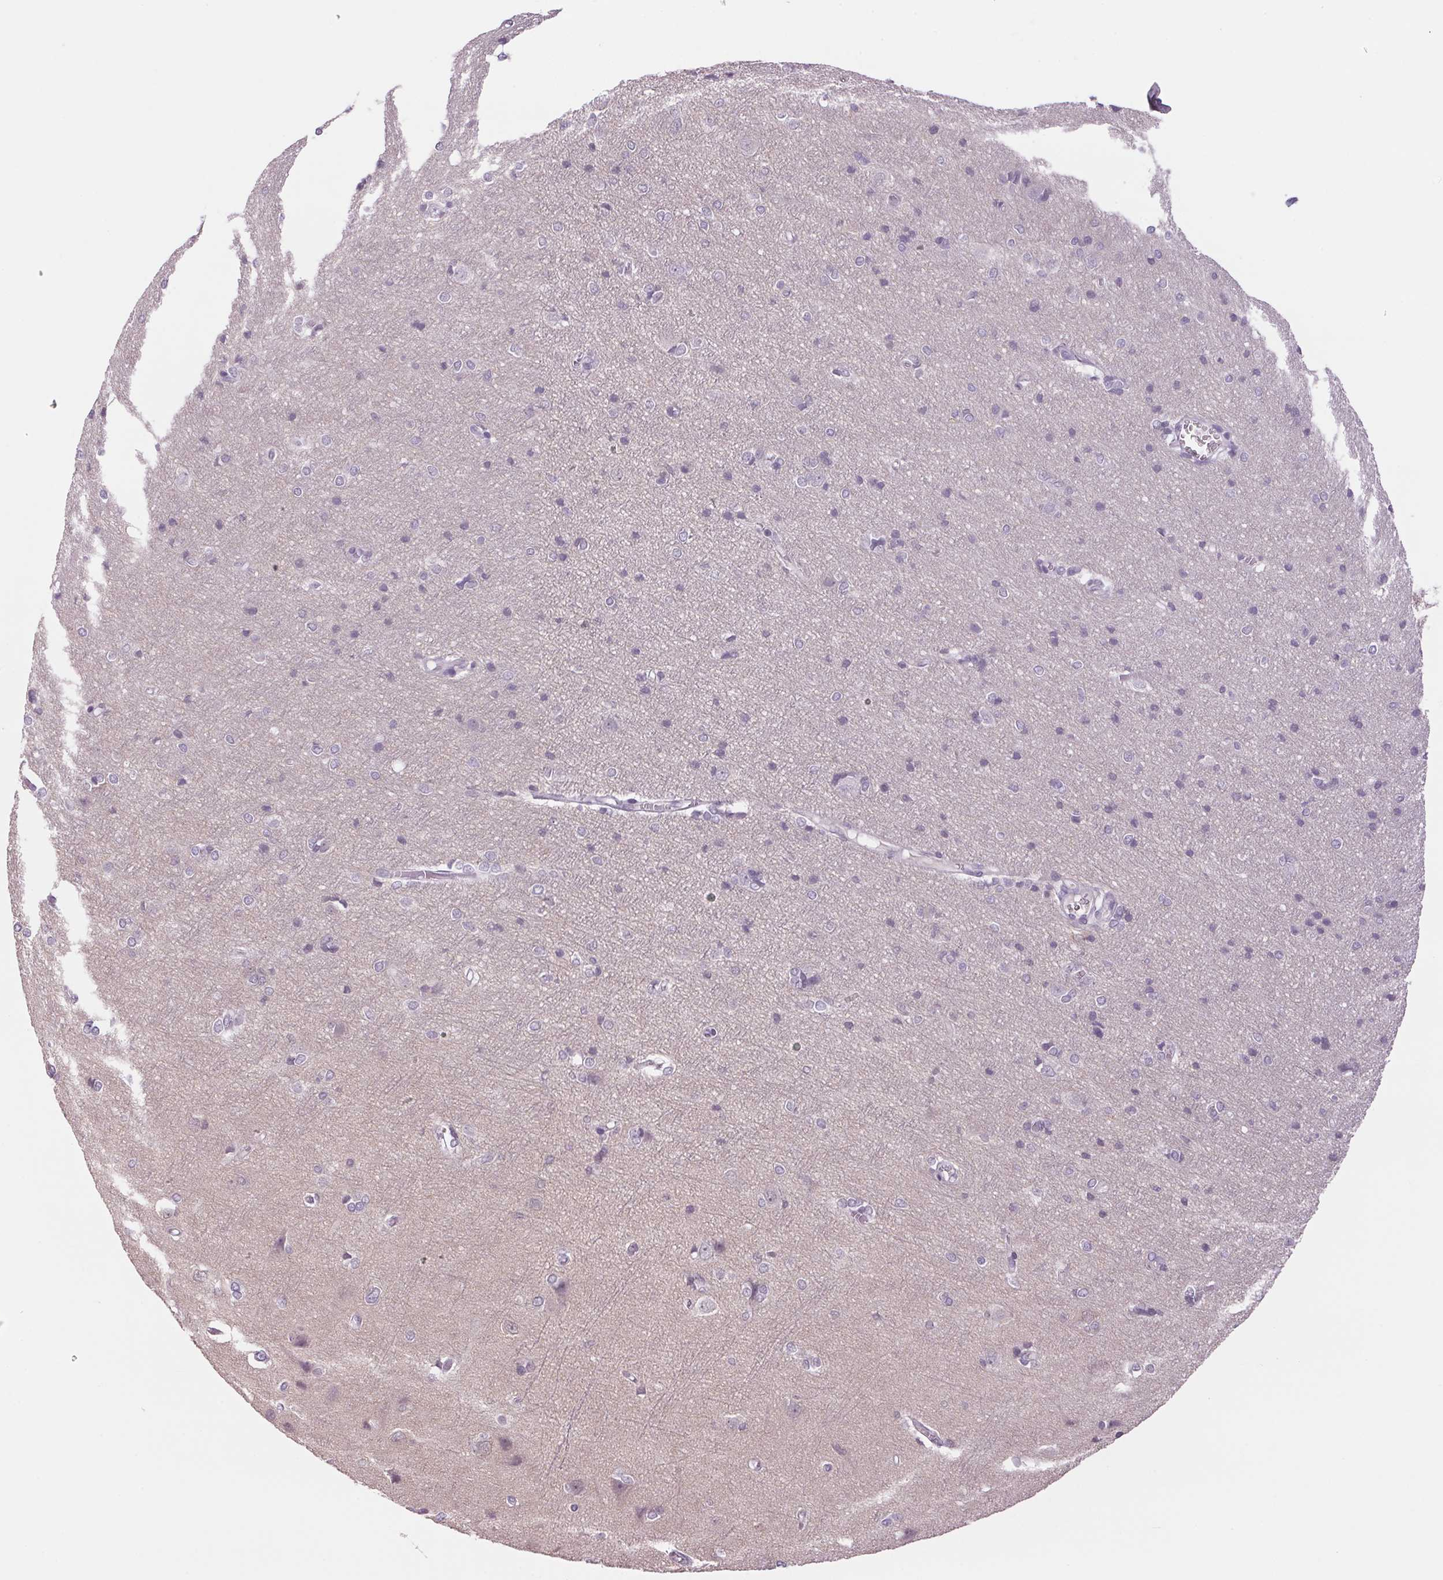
{"staining": {"intensity": "negative", "quantity": "none", "location": "none"}, "tissue": "cerebral cortex", "cell_type": "Endothelial cells", "image_type": "normal", "snomed": [{"axis": "morphology", "description": "Normal tissue, NOS"}, {"axis": "topography", "description": "Cerebral cortex"}], "caption": "DAB (3,3'-diaminobenzidine) immunohistochemical staining of normal human cerebral cortex exhibits no significant expression in endothelial cells. (DAB (3,3'-diaminobenzidine) immunohistochemistry, high magnification).", "gene": "PPP1R1A", "patient": {"sex": "male", "age": 37}}